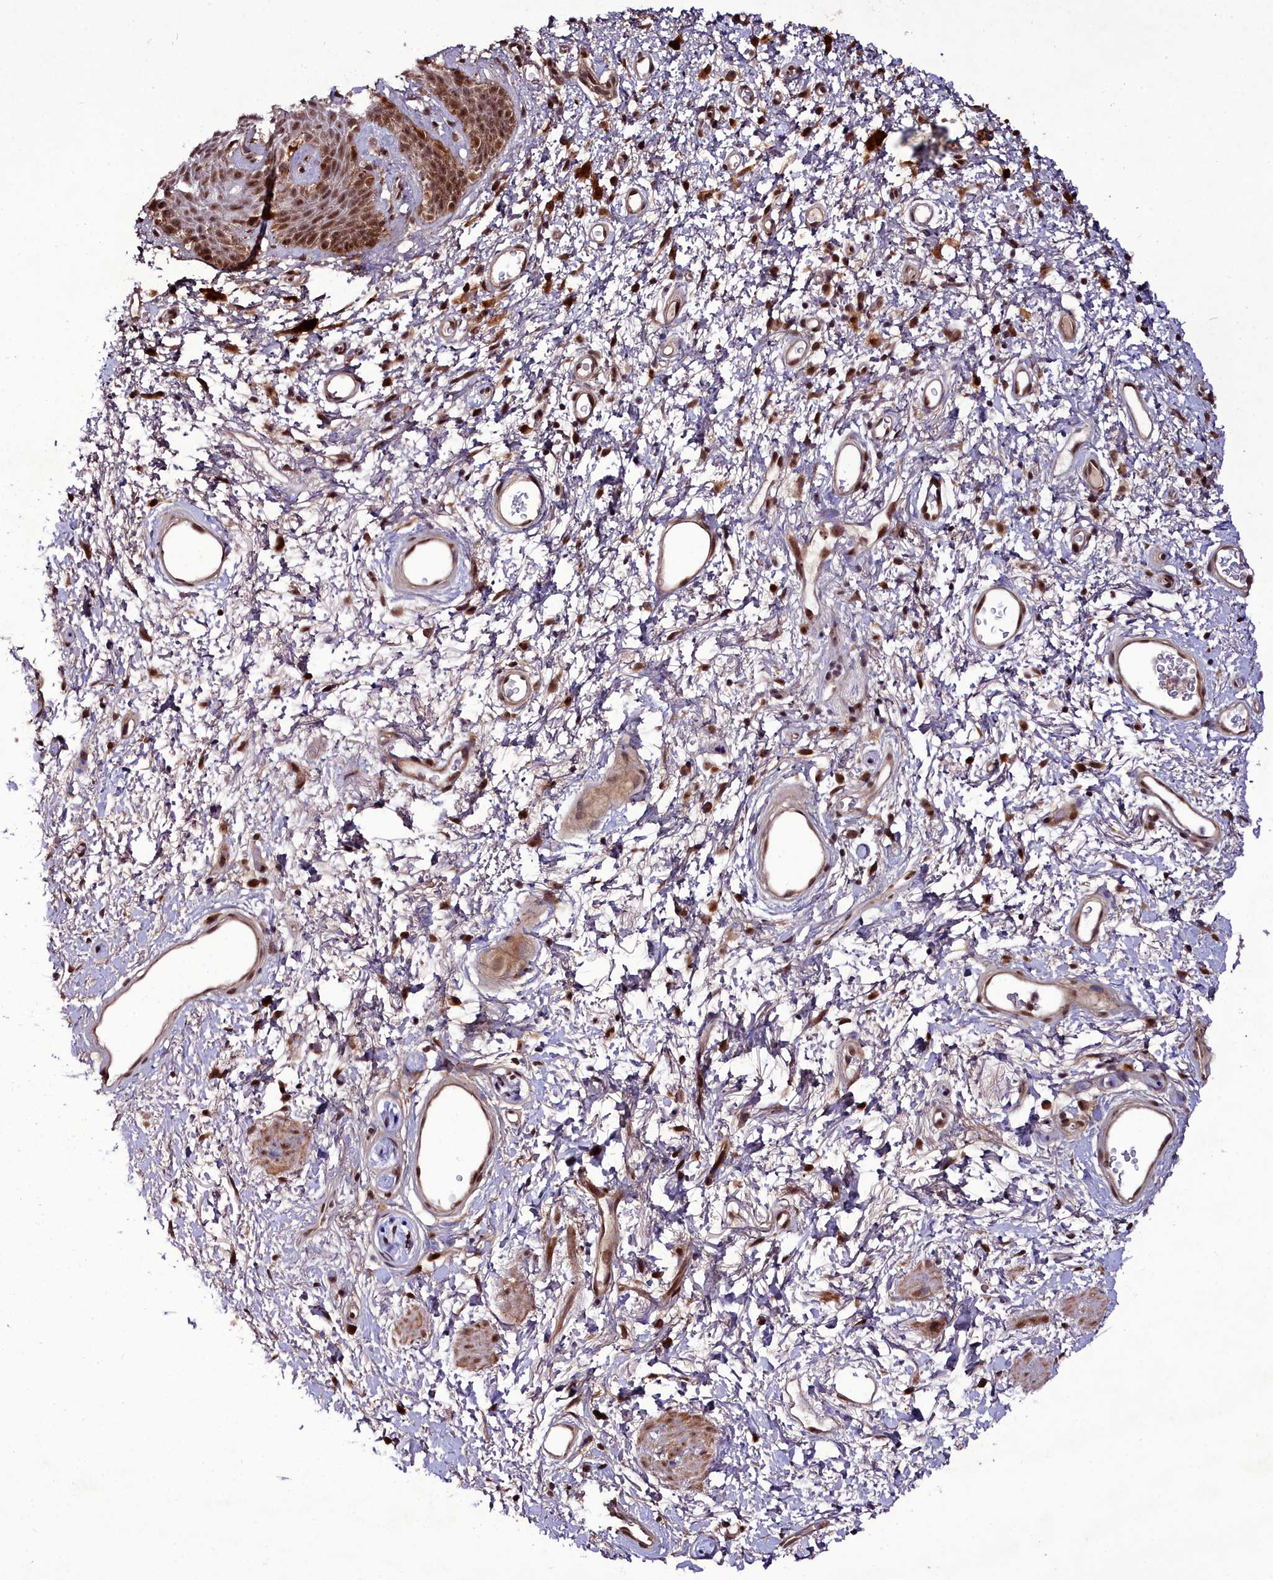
{"staining": {"intensity": "moderate", "quantity": ">75%", "location": "nuclear"}, "tissue": "skin", "cell_type": "Epidermal cells", "image_type": "normal", "snomed": [{"axis": "morphology", "description": "Normal tissue, NOS"}, {"axis": "topography", "description": "Anal"}], "caption": "Immunohistochemistry staining of normal skin, which demonstrates medium levels of moderate nuclear positivity in about >75% of epidermal cells indicating moderate nuclear protein positivity. The staining was performed using DAB (brown) for protein detection and nuclei were counterstained in hematoxylin (blue).", "gene": "CXXC1", "patient": {"sex": "female", "age": 46}}